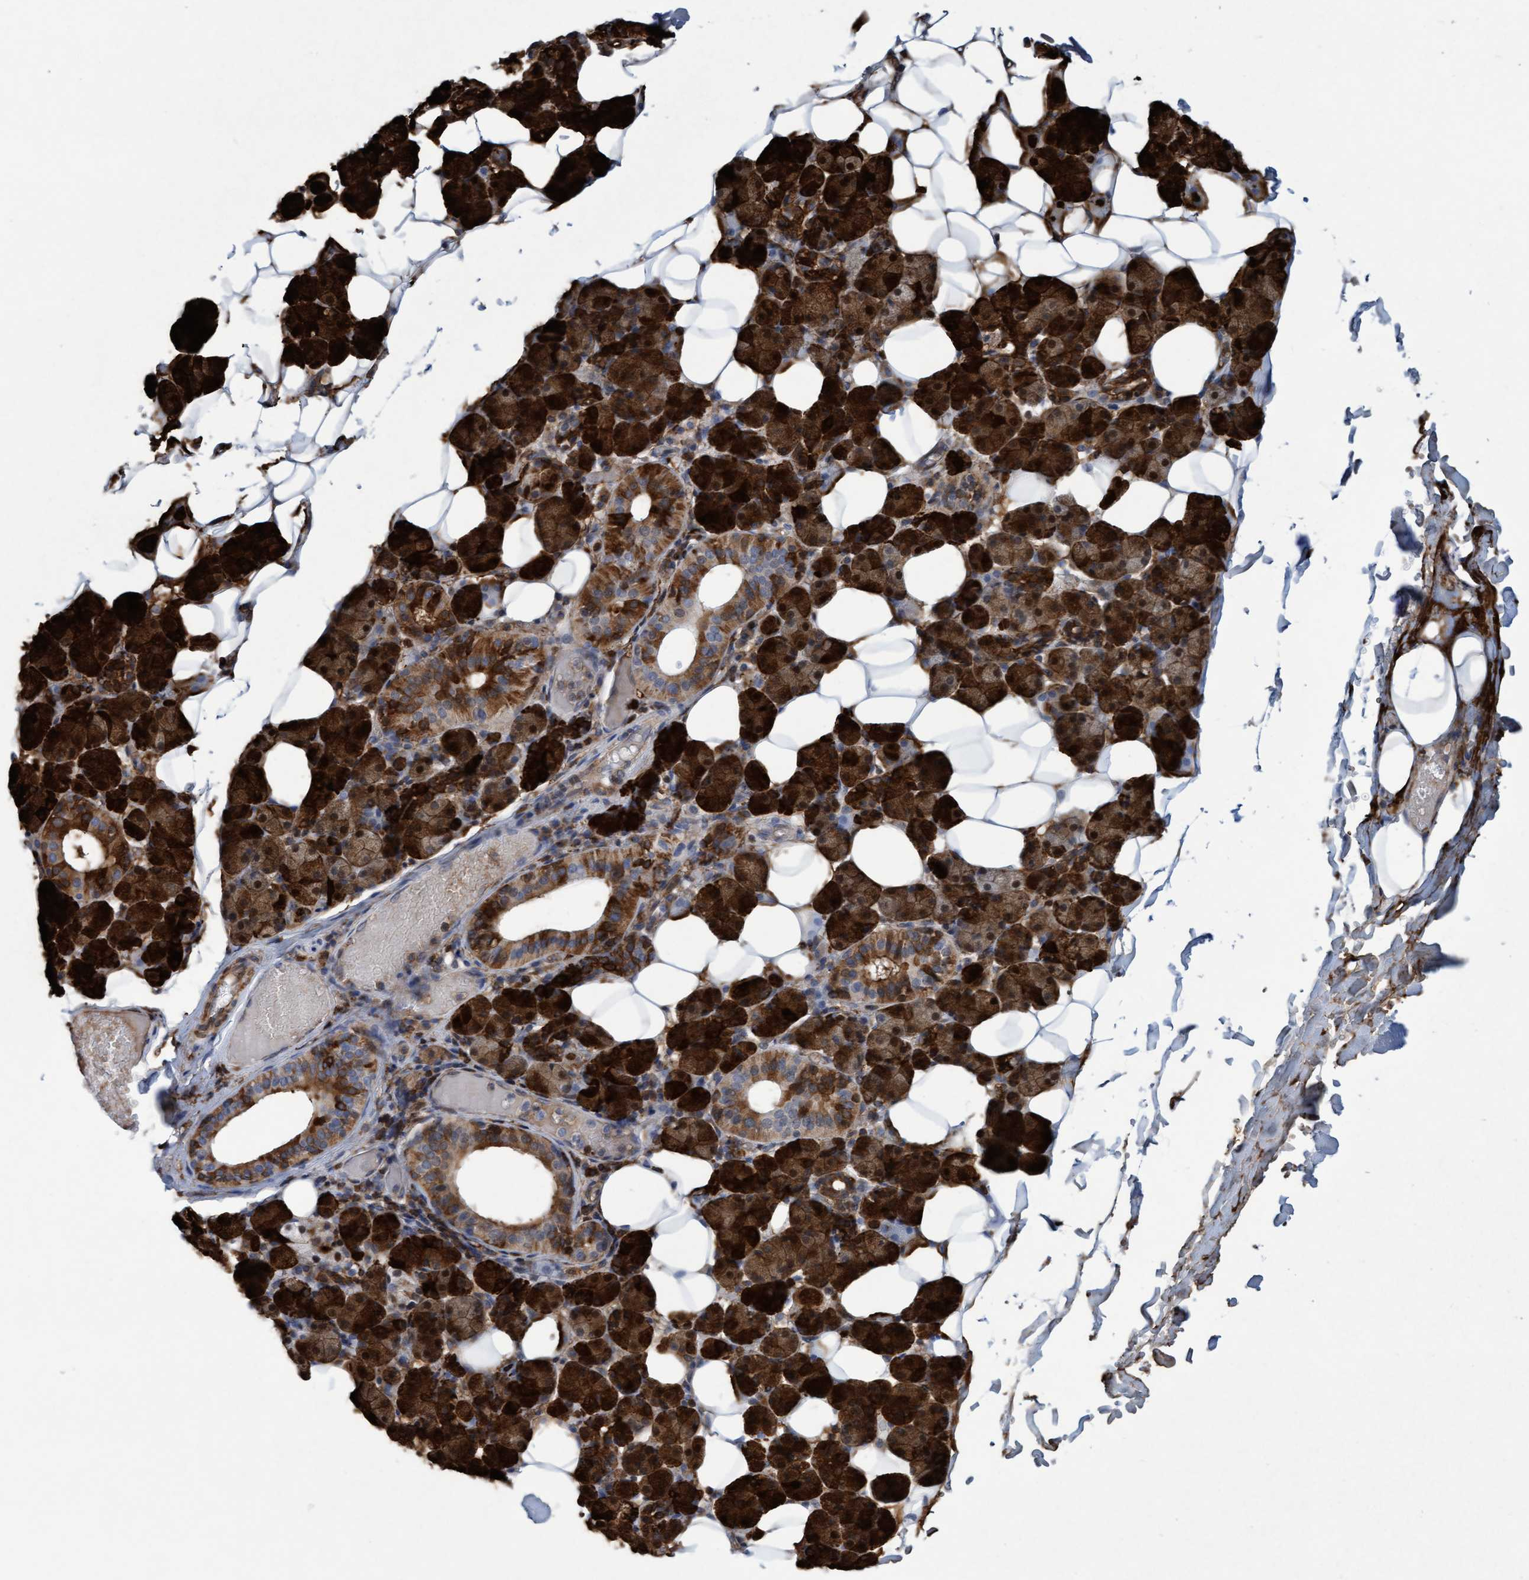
{"staining": {"intensity": "strong", "quantity": ">75%", "location": "cytoplasmic/membranous"}, "tissue": "salivary gland", "cell_type": "Glandular cells", "image_type": "normal", "snomed": [{"axis": "morphology", "description": "Normal tissue, NOS"}, {"axis": "topography", "description": "Salivary gland"}], "caption": "IHC (DAB) staining of benign salivary gland exhibits strong cytoplasmic/membranous protein staining in approximately >75% of glandular cells. (DAB (3,3'-diaminobenzidine) = brown stain, brightfield microscopy at high magnification).", "gene": "SLC28A3", "patient": {"sex": "female", "age": 33}}